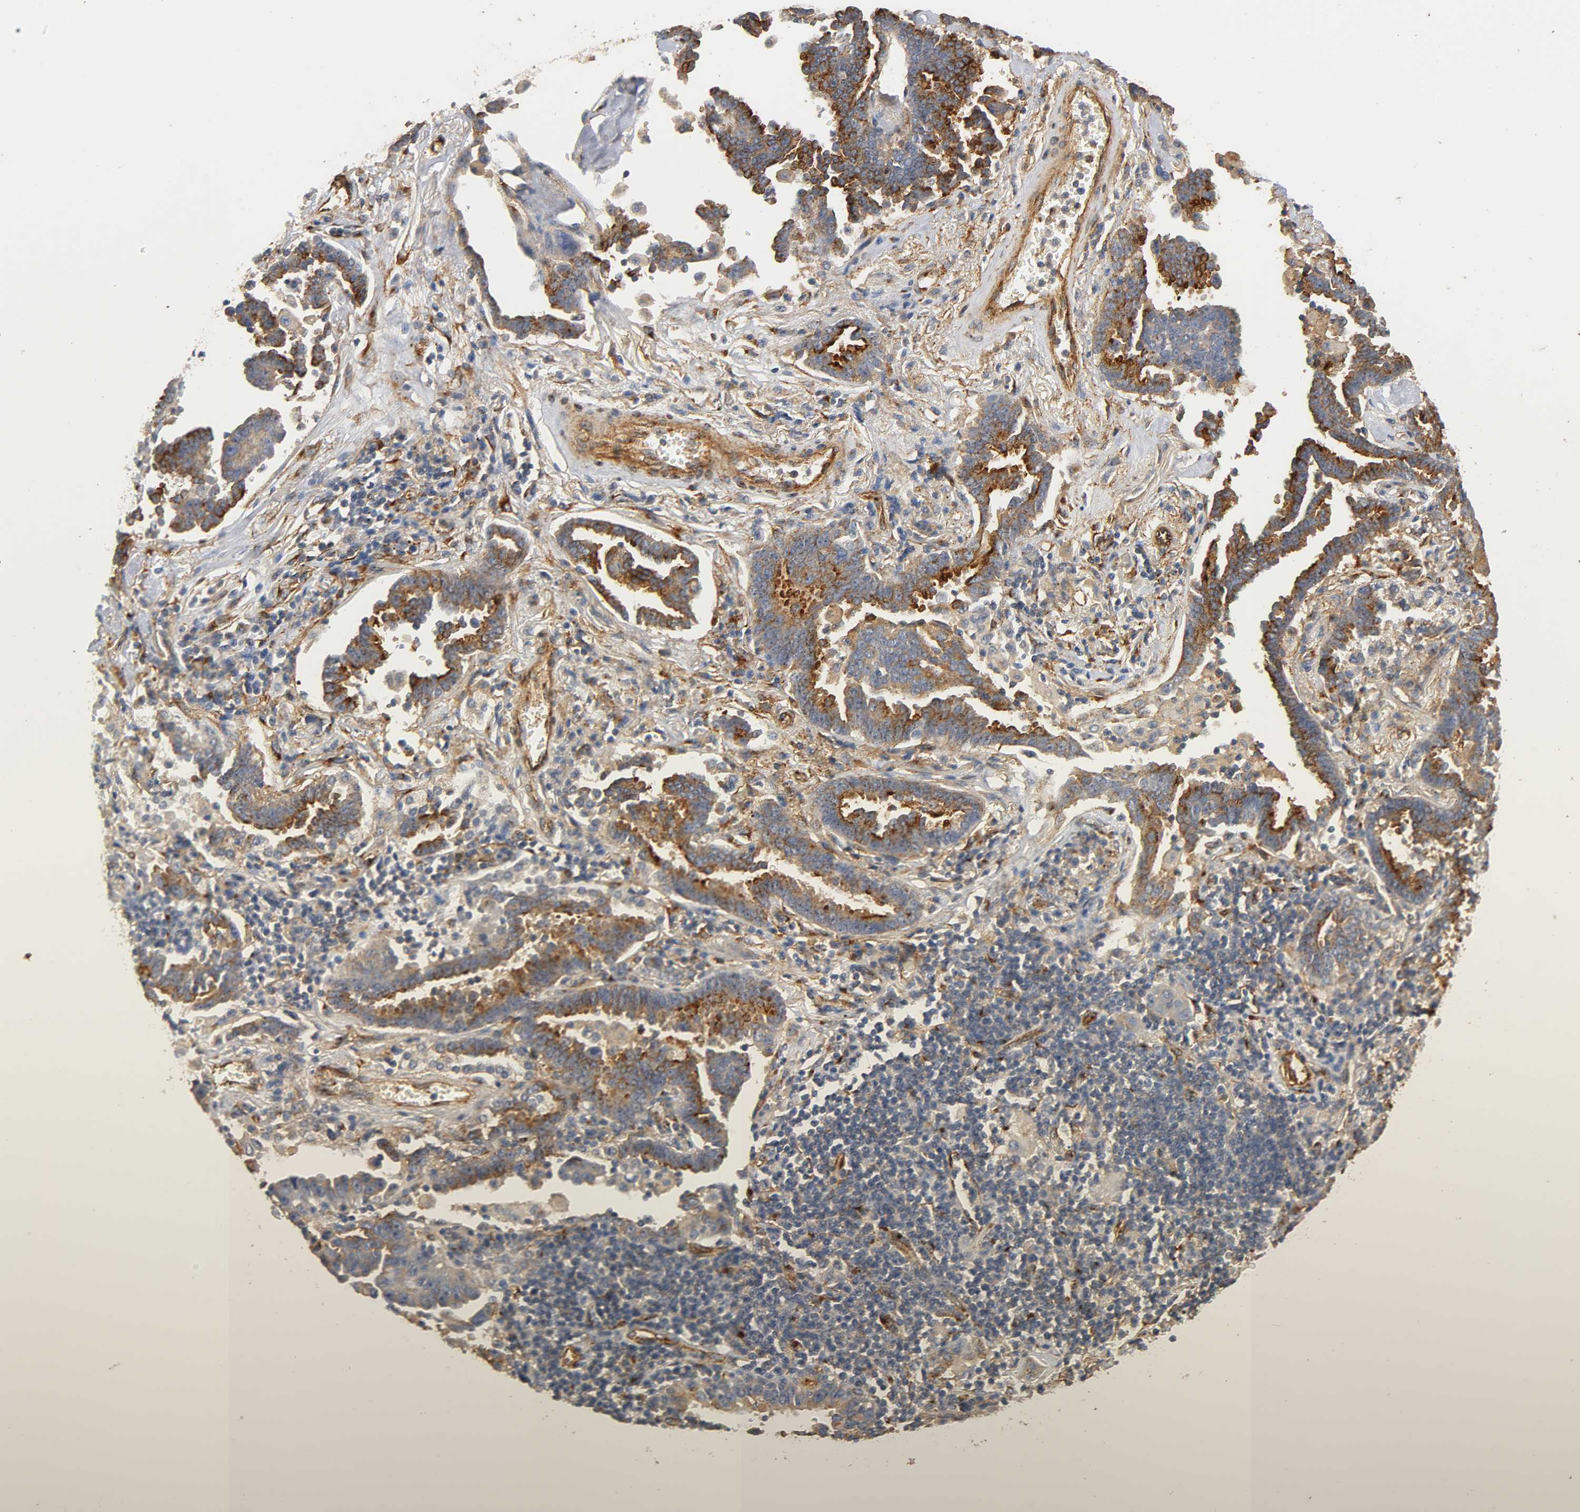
{"staining": {"intensity": "moderate", "quantity": ">75%", "location": "cytoplasmic/membranous"}, "tissue": "lung cancer", "cell_type": "Tumor cells", "image_type": "cancer", "snomed": [{"axis": "morphology", "description": "Adenocarcinoma, NOS"}, {"axis": "topography", "description": "Lung"}], "caption": "Human lung cancer (adenocarcinoma) stained with a protein marker exhibits moderate staining in tumor cells.", "gene": "IFITM3", "patient": {"sex": "female", "age": 64}}